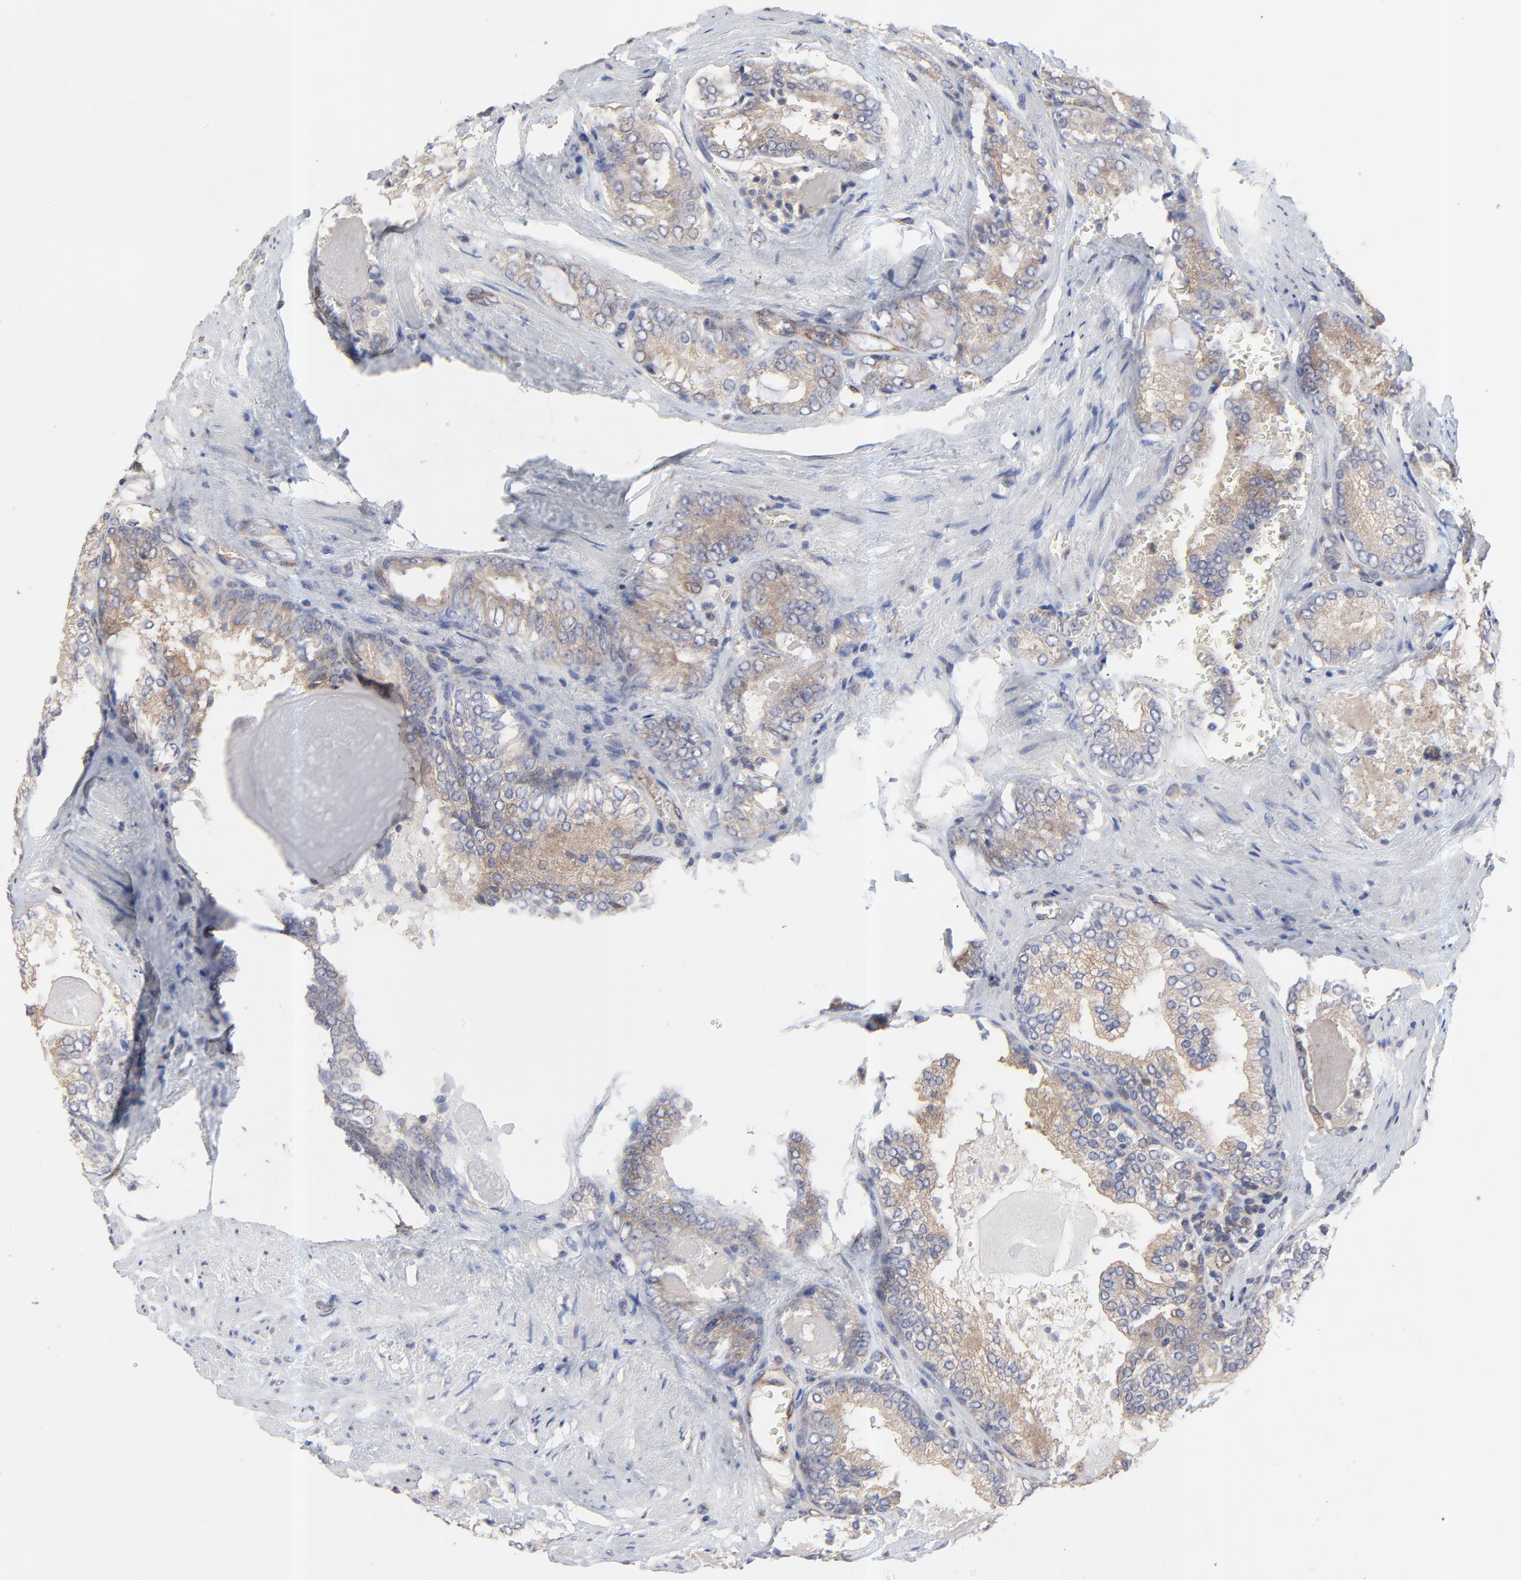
{"staining": {"intensity": "strong", "quantity": ">75%", "location": "cytoplasmic/membranous"}, "tissue": "prostate cancer", "cell_type": "Tumor cells", "image_type": "cancer", "snomed": [{"axis": "morphology", "description": "Adenocarcinoma, Medium grade"}, {"axis": "topography", "description": "Prostate"}], "caption": "The histopathology image demonstrates a brown stain indicating the presence of a protein in the cytoplasmic/membranous of tumor cells in medium-grade adenocarcinoma (prostate). Nuclei are stained in blue.", "gene": "RAB9A", "patient": {"sex": "male", "age": 60}}